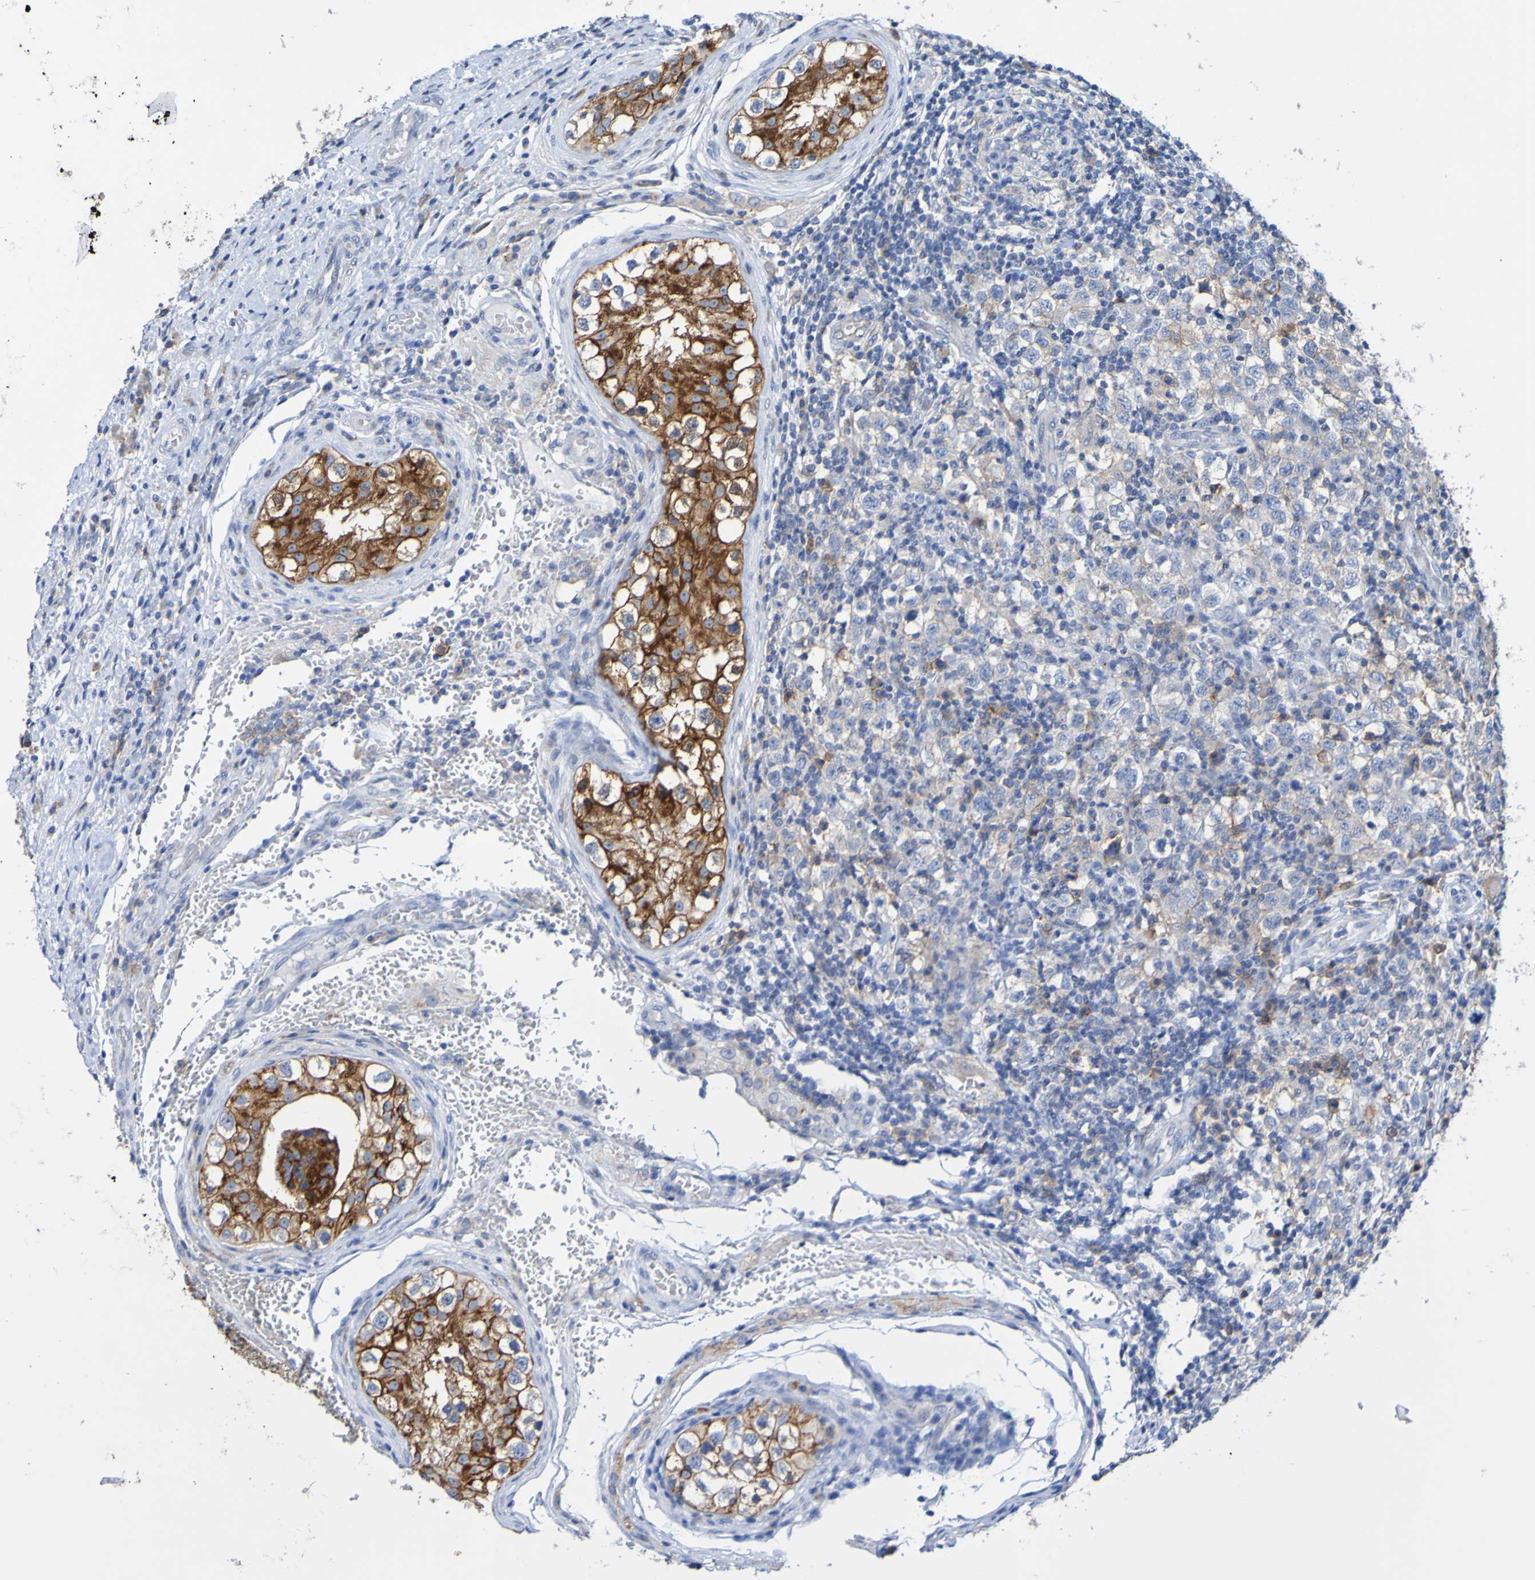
{"staining": {"intensity": "negative", "quantity": "none", "location": "none"}, "tissue": "testis cancer", "cell_type": "Tumor cells", "image_type": "cancer", "snomed": [{"axis": "morphology", "description": "Carcinoma, Embryonal, NOS"}, {"axis": "topography", "description": "Testis"}], "caption": "Tumor cells are negative for brown protein staining in testis cancer.", "gene": "SLC3A2", "patient": {"sex": "male", "age": 21}}